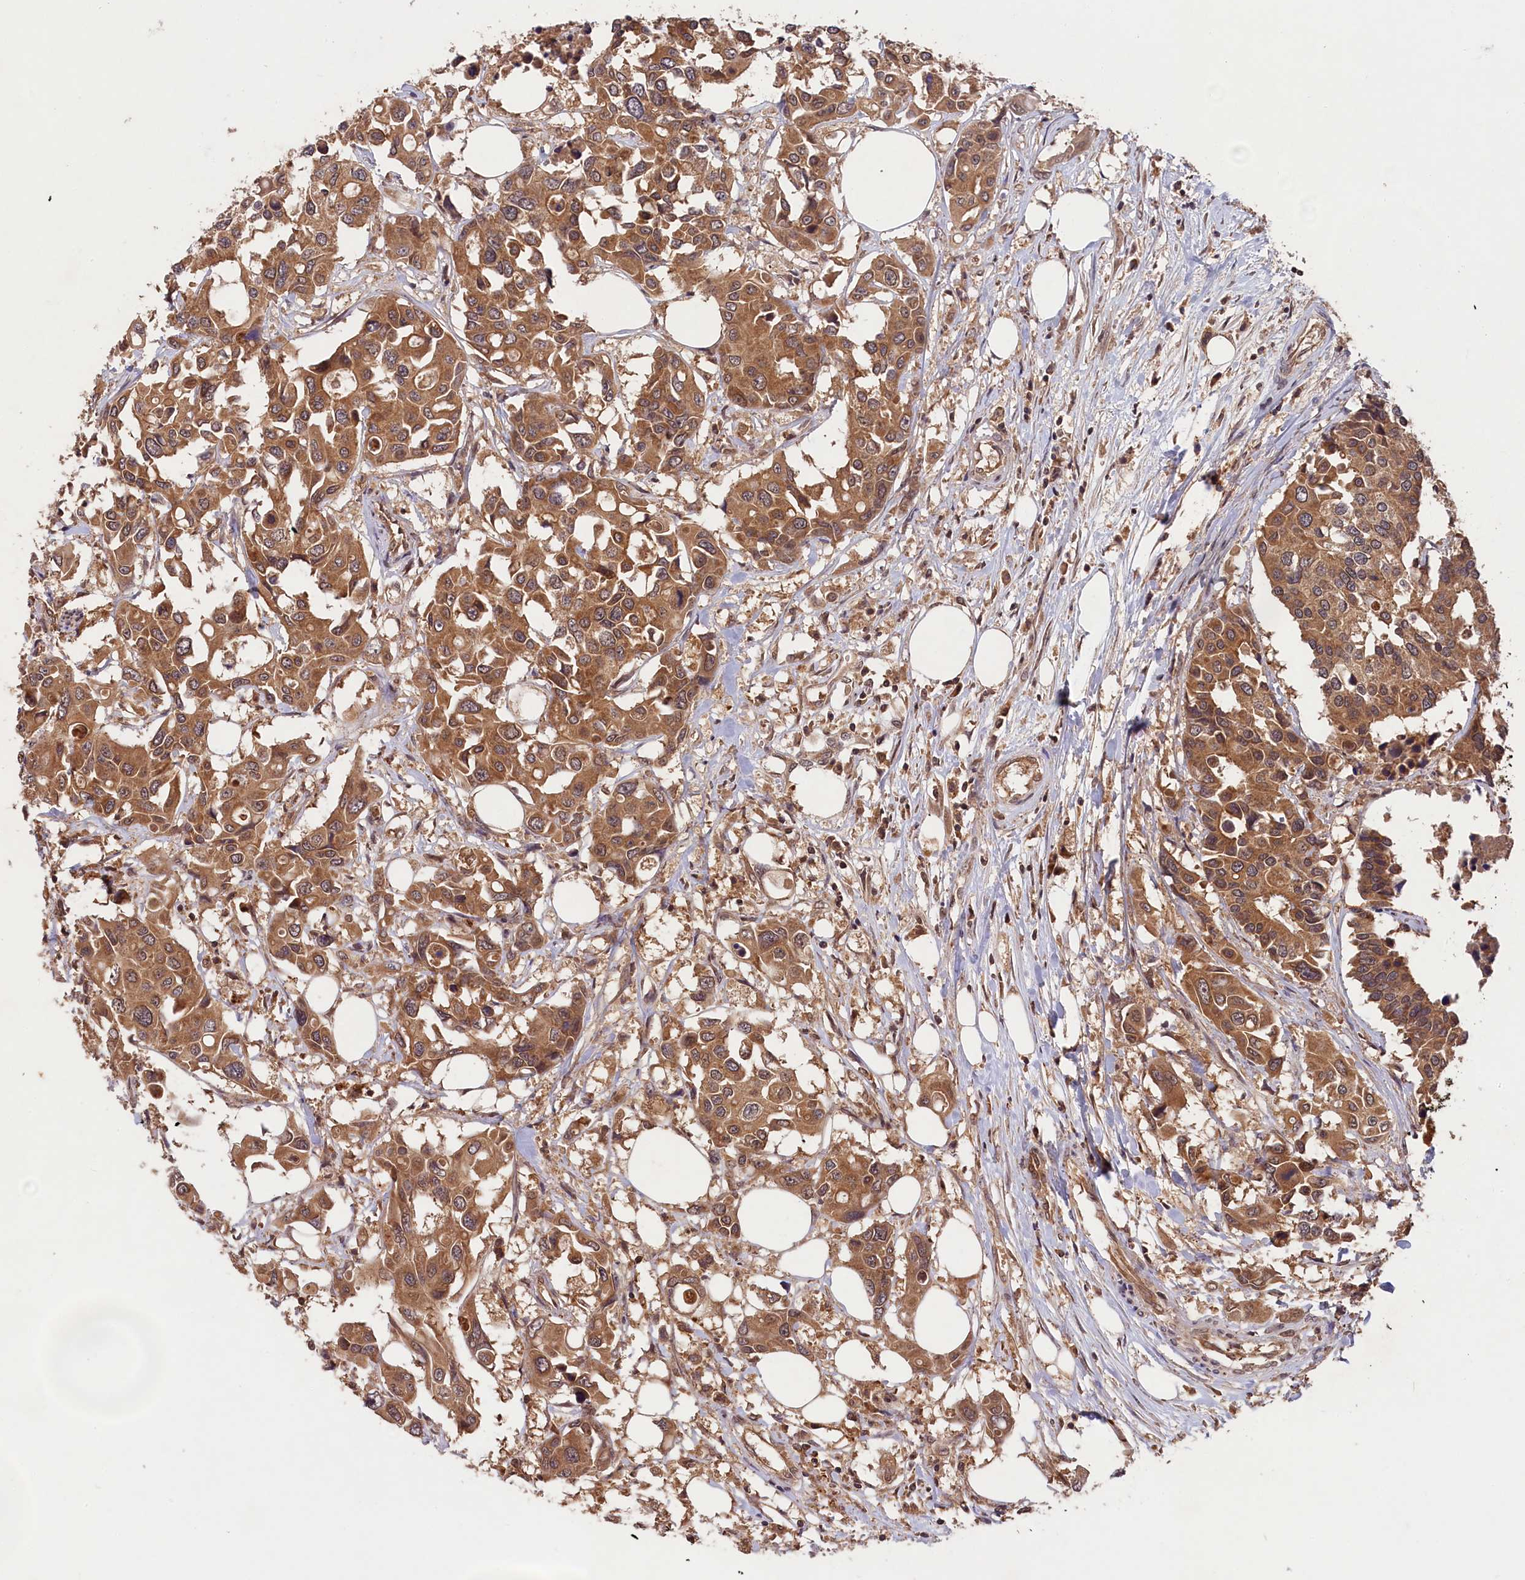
{"staining": {"intensity": "moderate", "quantity": ">75%", "location": "cytoplasmic/membranous"}, "tissue": "colorectal cancer", "cell_type": "Tumor cells", "image_type": "cancer", "snomed": [{"axis": "morphology", "description": "Adenocarcinoma, NOS"}, {"axis": "topography", "description": "Colon"}], "caption": "Immunohistochemistry staining of colorectal adenocarcinoma, which shows medium levels of moderate cytoplasmic/membranous positivity in about >75% of tumor cells indicating moderate cytoplasmic/membranous protein positivity. The staining was performed using DAB (3,3'-diaminobenzidine) (brown) for protein detection and nuclei were counterstained in hematoxylin (blue).", "gene": "CHAC1", "patient": {"sex": "male", "age": 77}}